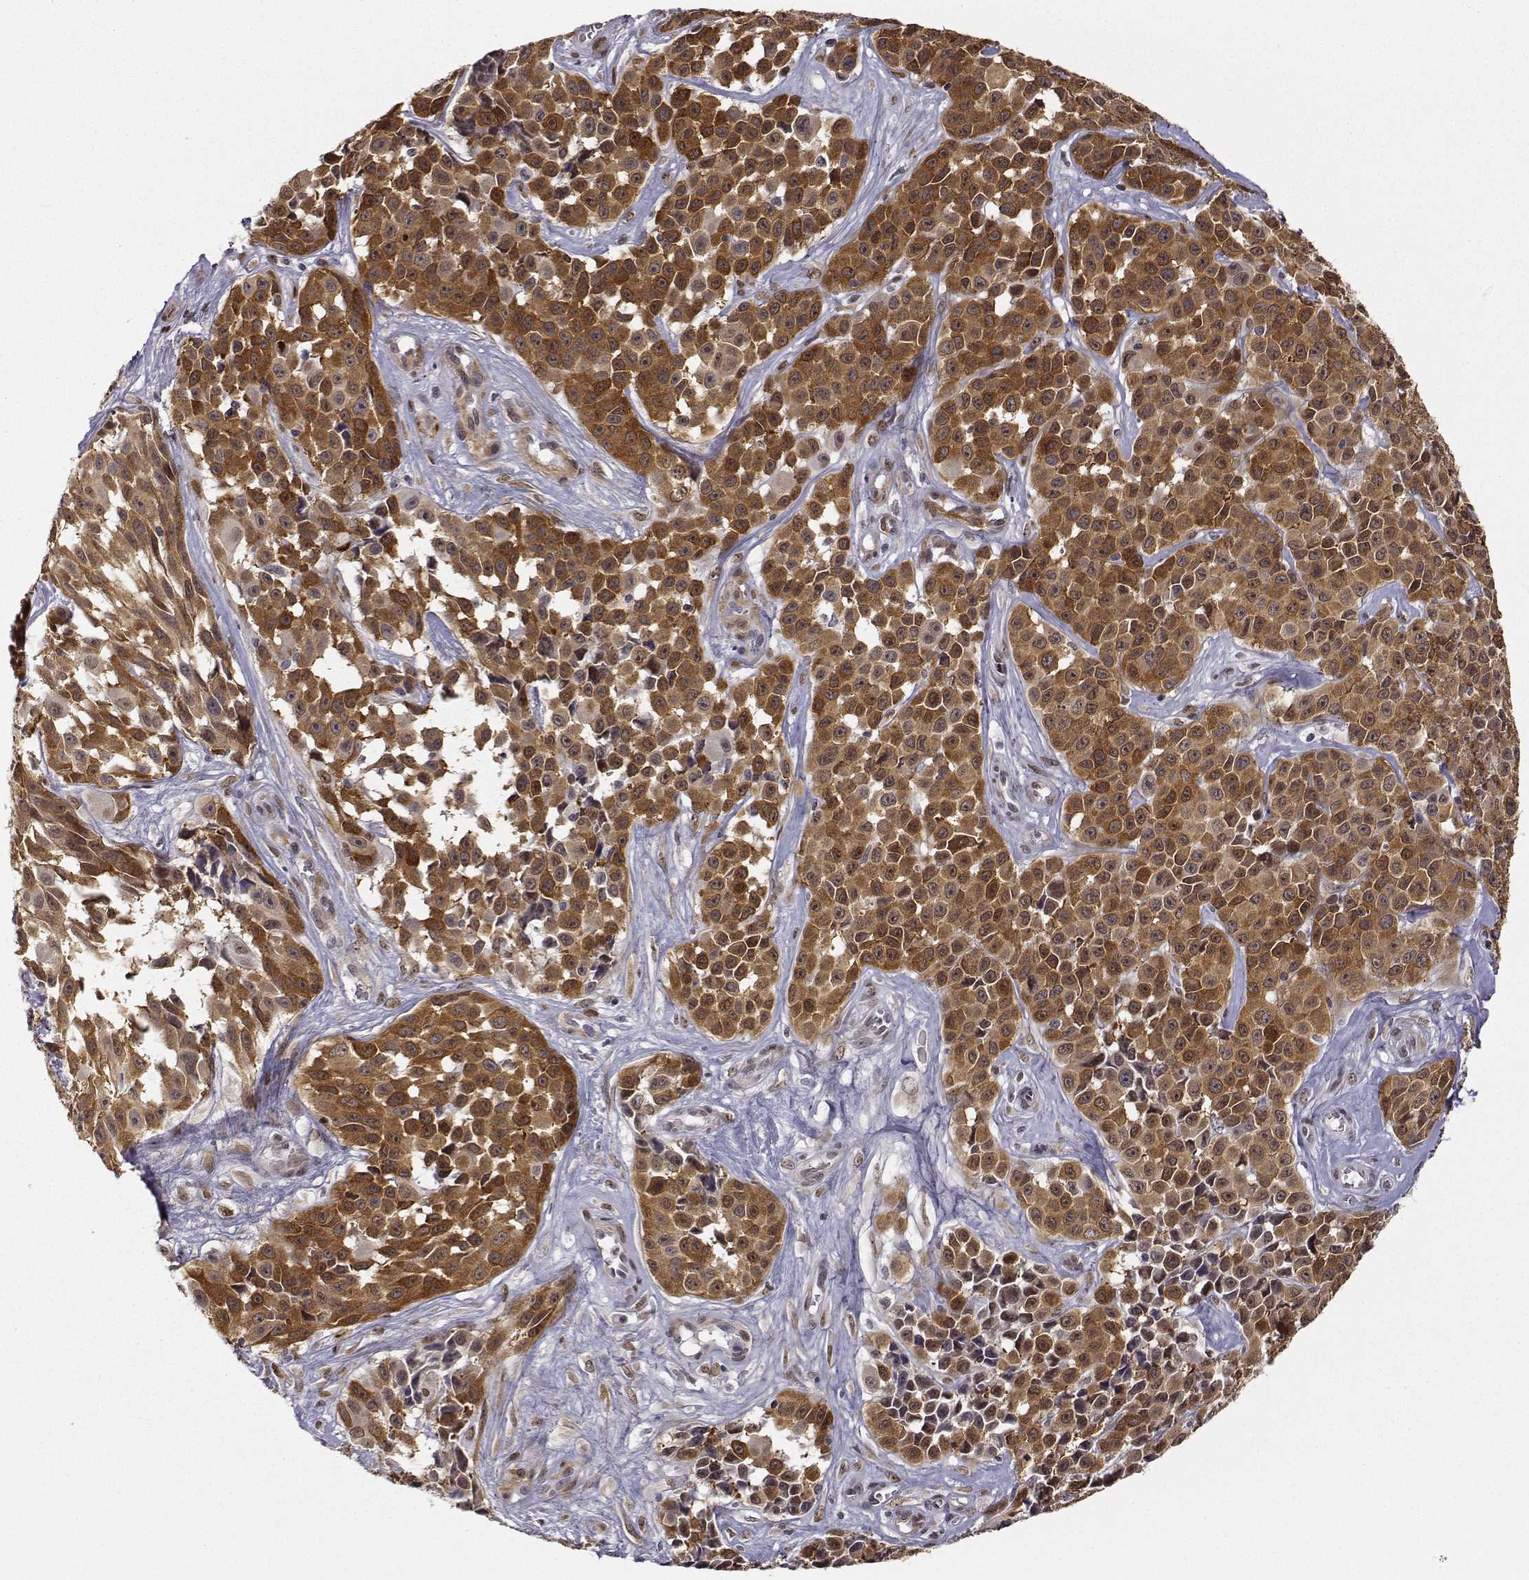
{"staining": {"intensity": "strong", "quantity": ">75%", "location": "cytoplasmic/membranous,nuclear"}, "tissue": "melanoma", "cell_type": "Tumor cells", "image_type": "cancer", "snomed": [{"axis": "morphology", "description": "Malignant melanoma, NOS"}, {"axis": "topography", "description": "Skin"}], "caption": "High-power microscopy captured an IHC micrograph of malignant melanoma, revealing strong cytoplasmic/membranous and nuclear expression in about >75% of tumor cells. (DAB (3,3'-diaminobenzidine) = brown stain, brightfield microscopy at high magnification).", "gene": "PHGDH", "patient": {"sex": "female", "age": 88}}